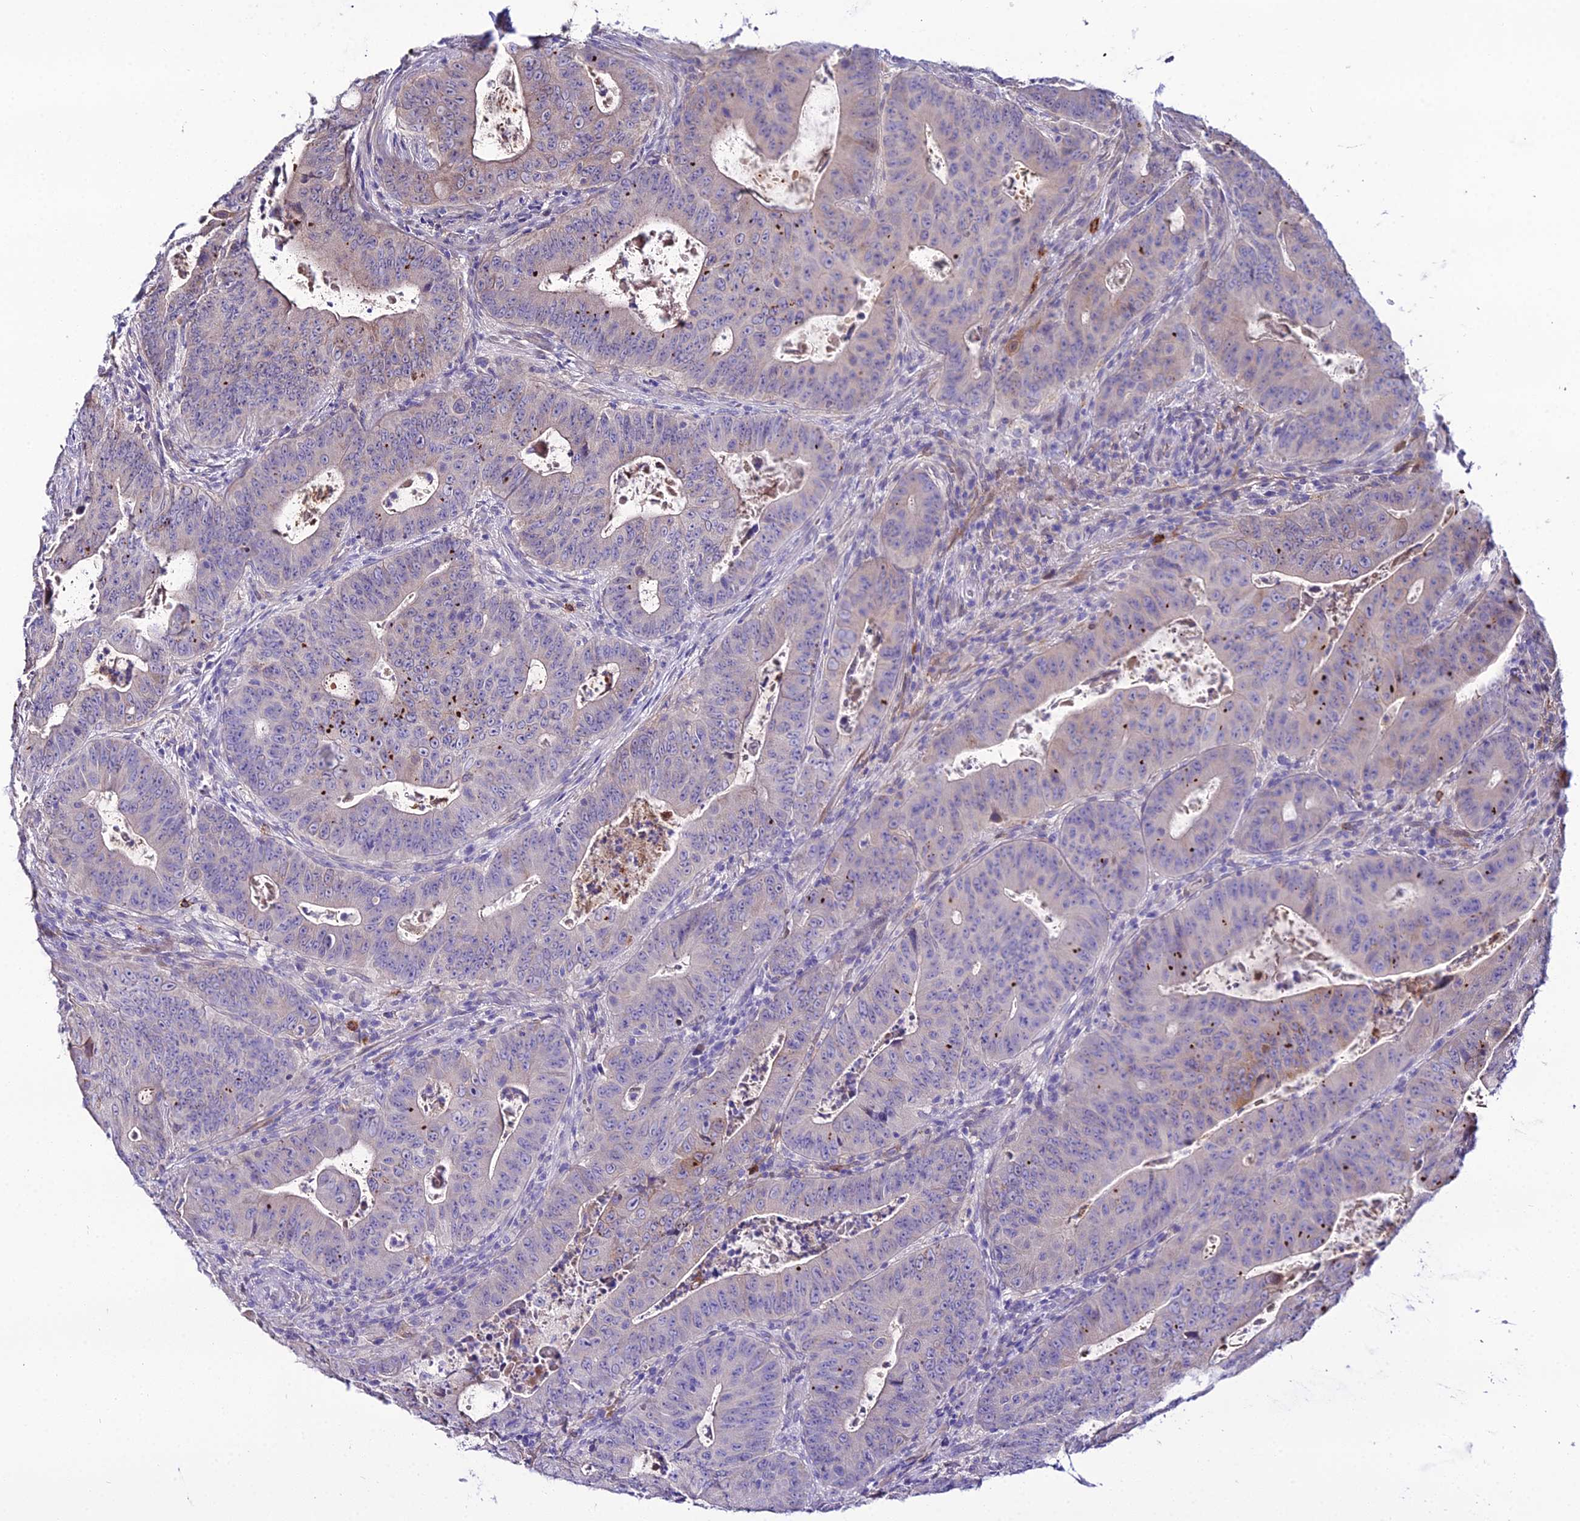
{"staining": {"intensity": "strong", "quantity": "25%-75%", "location": "cytoplasmic/membranous"}, "tissue": "colorectal cancer", "cell_type": "Tumor cells", "image_type": "cancer", "snomed": [{"axis": "morphology", "description": "Adenocarcinoma, NOS"}, {"axis": "topography", "description": "Rectum"}], "caption": "Colorectal cancer was stained to show a protein in brown. There is high levels of strong cytoplasmic/membranous expression in about 25%-75% of tumor cells.", "gene": "MB21D2", "patient": {"sex": "female", "age": 75}}